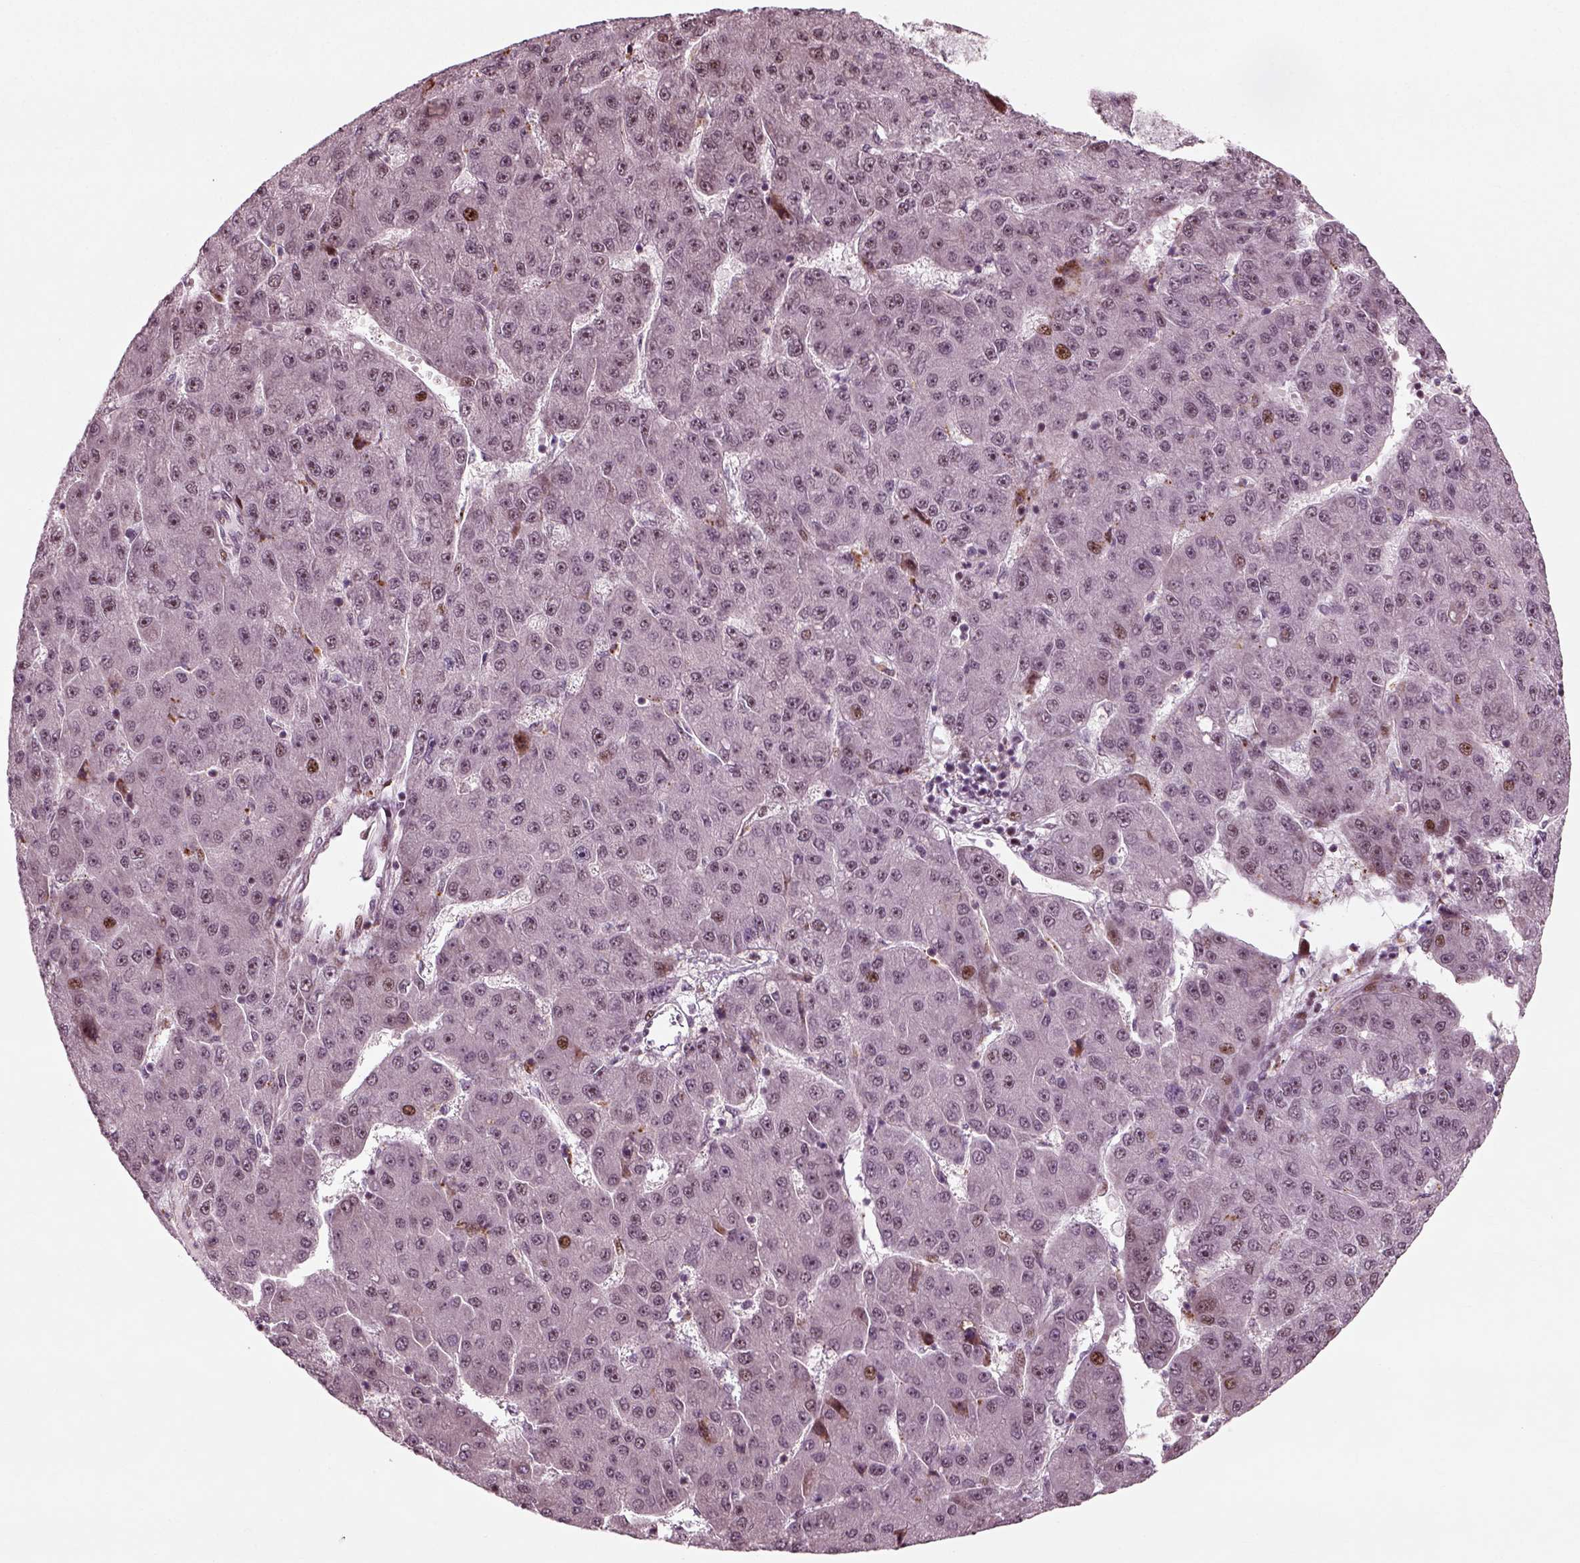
{"staining": {"intensity": "strong", "quantity": "<25%", "location": "nuclear"}, "tissue": "liver cancer", "cell_type": "Tumor cells", "image_type": "cancer", "snomed": [{"axis": "morphology", "description": "Carcinoma, Hepatocellular, NOS"}, {"axis": "topography", "description": "Liver"}], "caption": "High-power microscopy captured an immunohistochemistry histopathology image of hepatocellular carcinoma (liver), revealing strong nuclear staining in about <25% of tumor cells. (DAB IHC with brightfield microscopy, high magnification).", "gene": "CDC14A", "patient": {"sex": "male", "age": 67}}